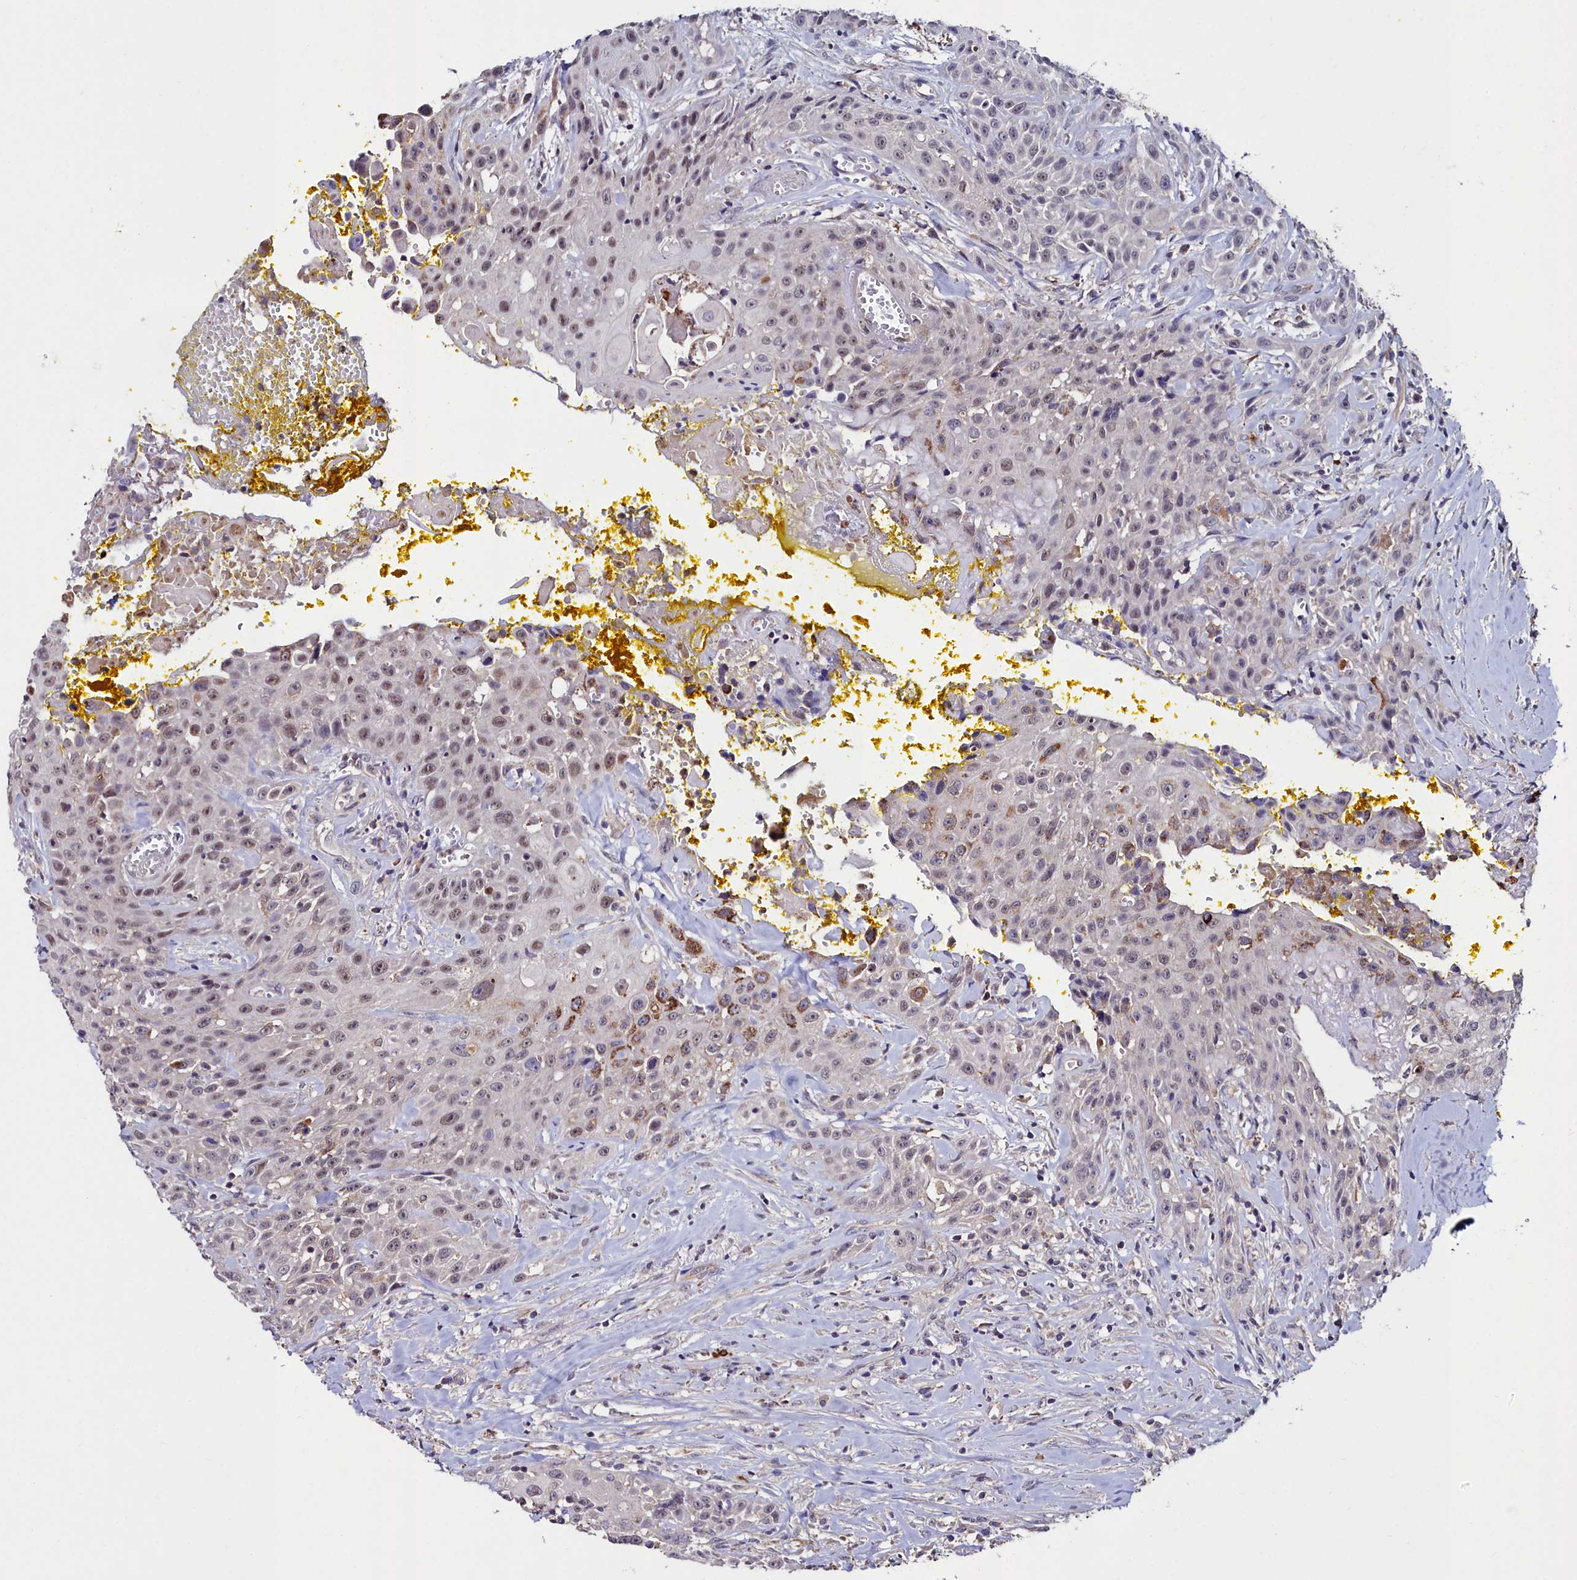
{"staining": {"intensity": "moderate", "quantity": "<25%", "location": "cytoplasmic/membranous,nuclear"}, "tissue": "head and neck cancer", "cell_type": "Tumor cells", "image_type": "cancer", "snomed": [{"axis": "morphology", "description": "Squamous cell carcinoma, NOS"}, {"axis": "topography", "description": "Oral tissue"}, {"axis": "topography", "description": "Head-Neck"}], "caption": "Immunohistochemistry (IHC) micrograph of human squamous cell carcinoma (head and neck) stained for a protein (brown), which shows low levels of moderate cytoplasmic/membranous and nuclear staining in about <25% of tumor cells.", "gene": "AMBRA1", "patient": {"sex": "female", "age": 82}}